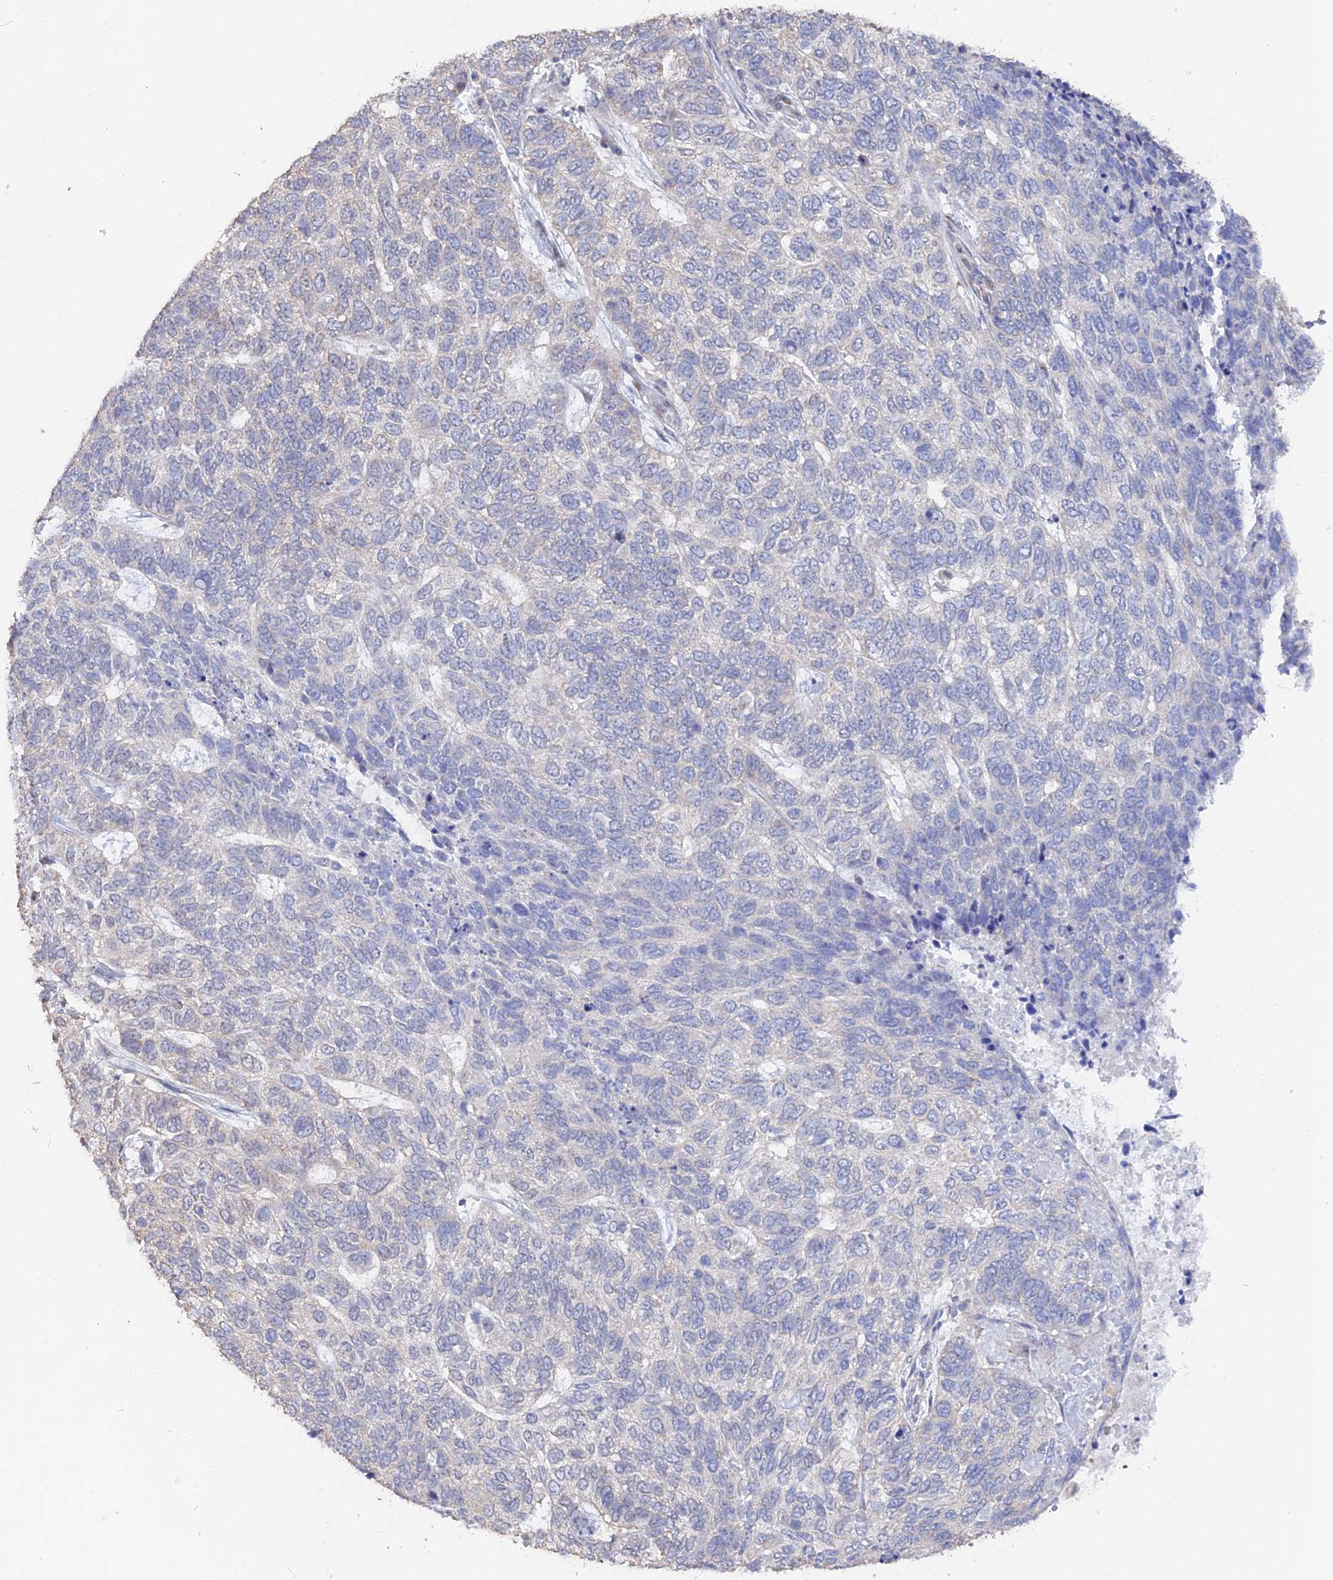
{"staining": {"intensity": "negative", "quantity": "none", "location": "none"}, "tissue": "skin cancer", "cell_type": "Tumor cells", "image_type": "cancer", "snomed": [{"axis": "morphology", "description": "Basal cell carcinoma"}, {"axis": "topography", "description": "Skin"}], "caption": "The histopathology image reveals no significant positivity in tumor cells of basal cell carcinoma (skin).", "gene": "SEMG2", "patient": {"sex": "female", "age": 65}}